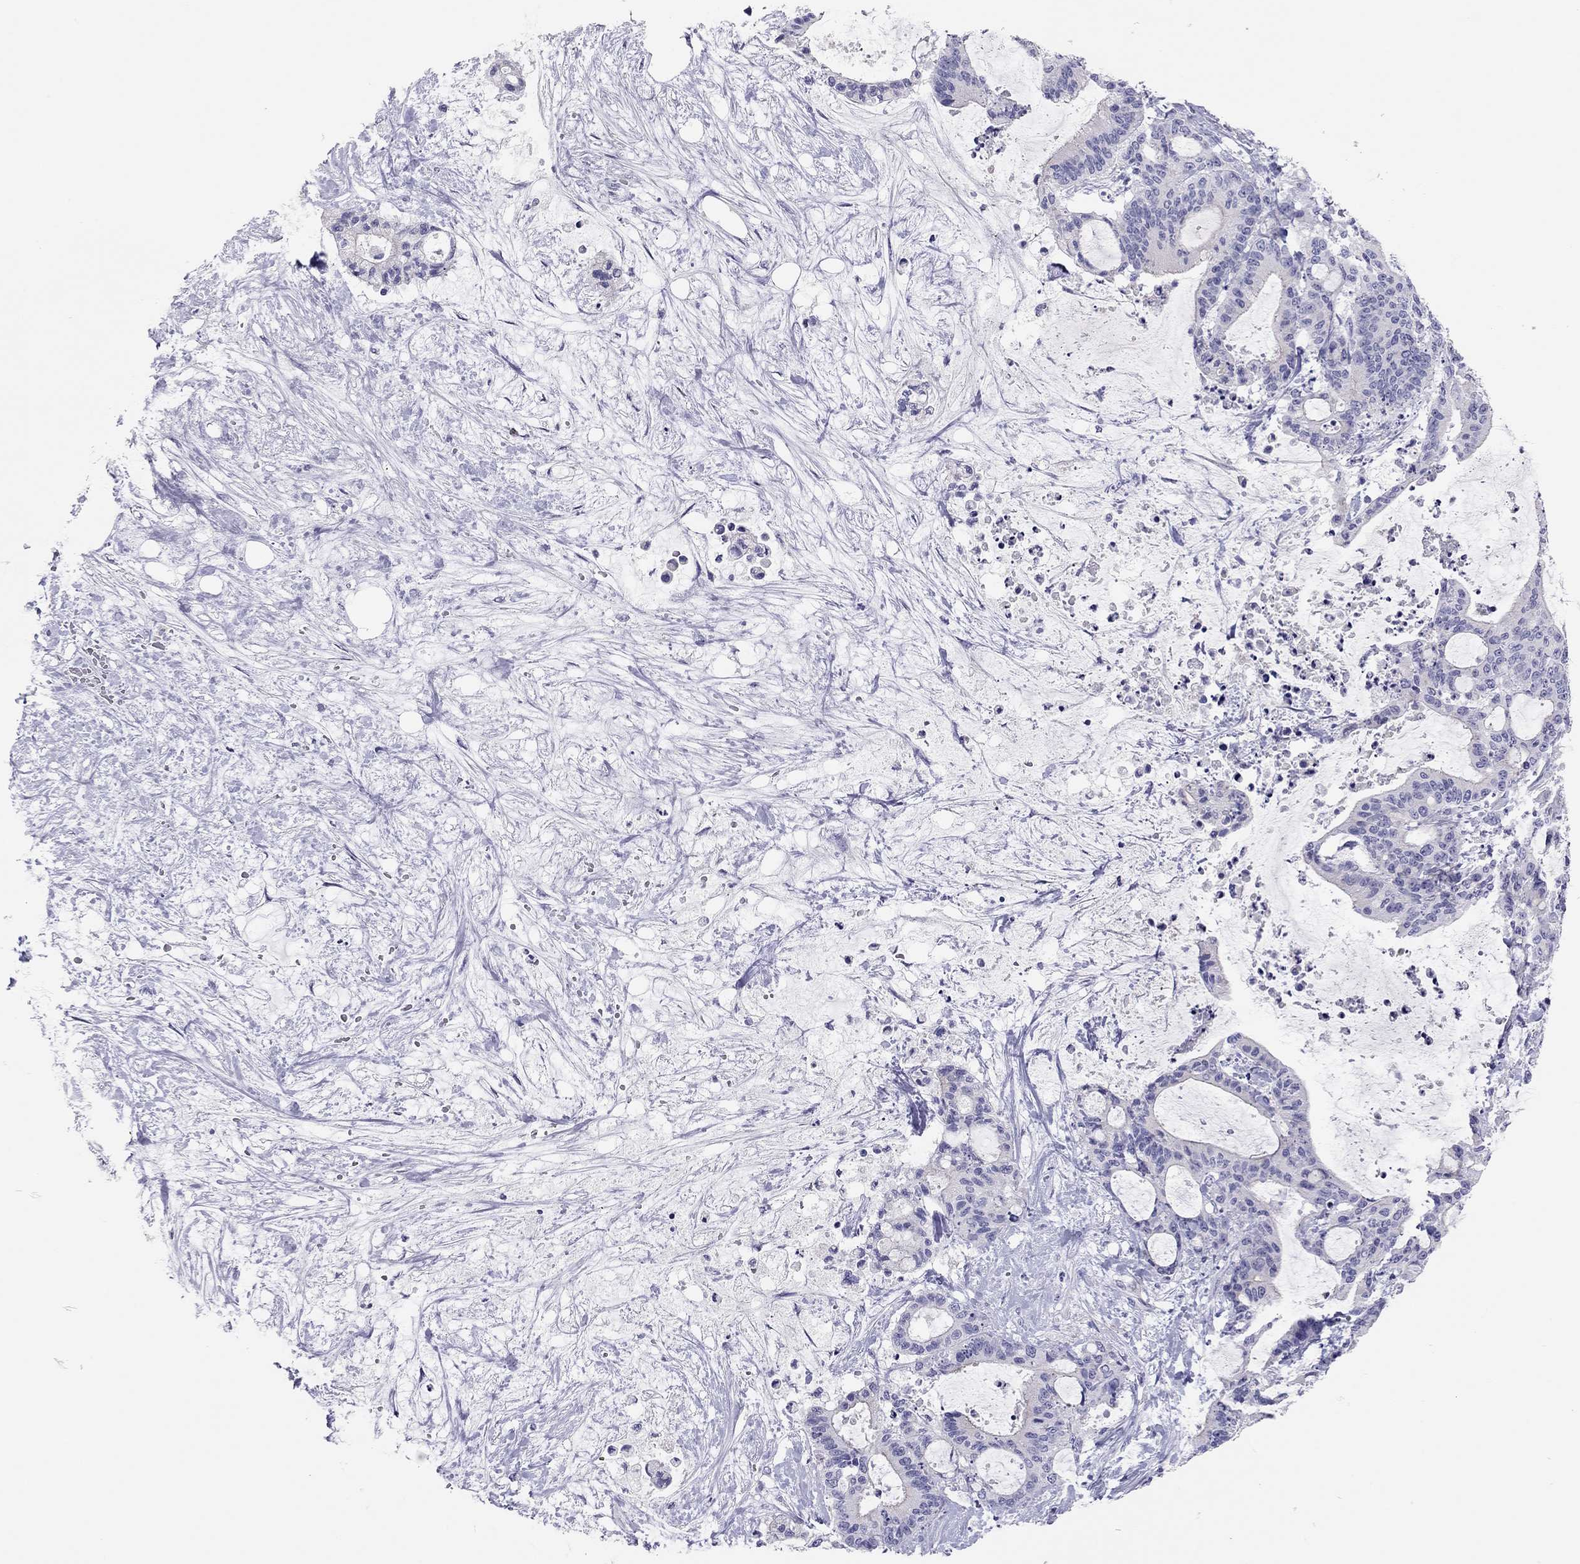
{"staining": {"intensity": "negative", "quantity": "none", "location": "none"}, "tissue": "liver cancer", "cell_type": "Tumor cells", "image_type": "cancer", "snomed": [{"axis": "morphology", "description": "Cholangiocarcinoma"}, {"axis": "topography", "description": "Liver"}], "caption": "Immunohistochemical staining of human liver cancer demonstrates no significant positivity in tumor cells.", "gene": "SCARB1", "patient": {"sex": "female", "age": 73}}